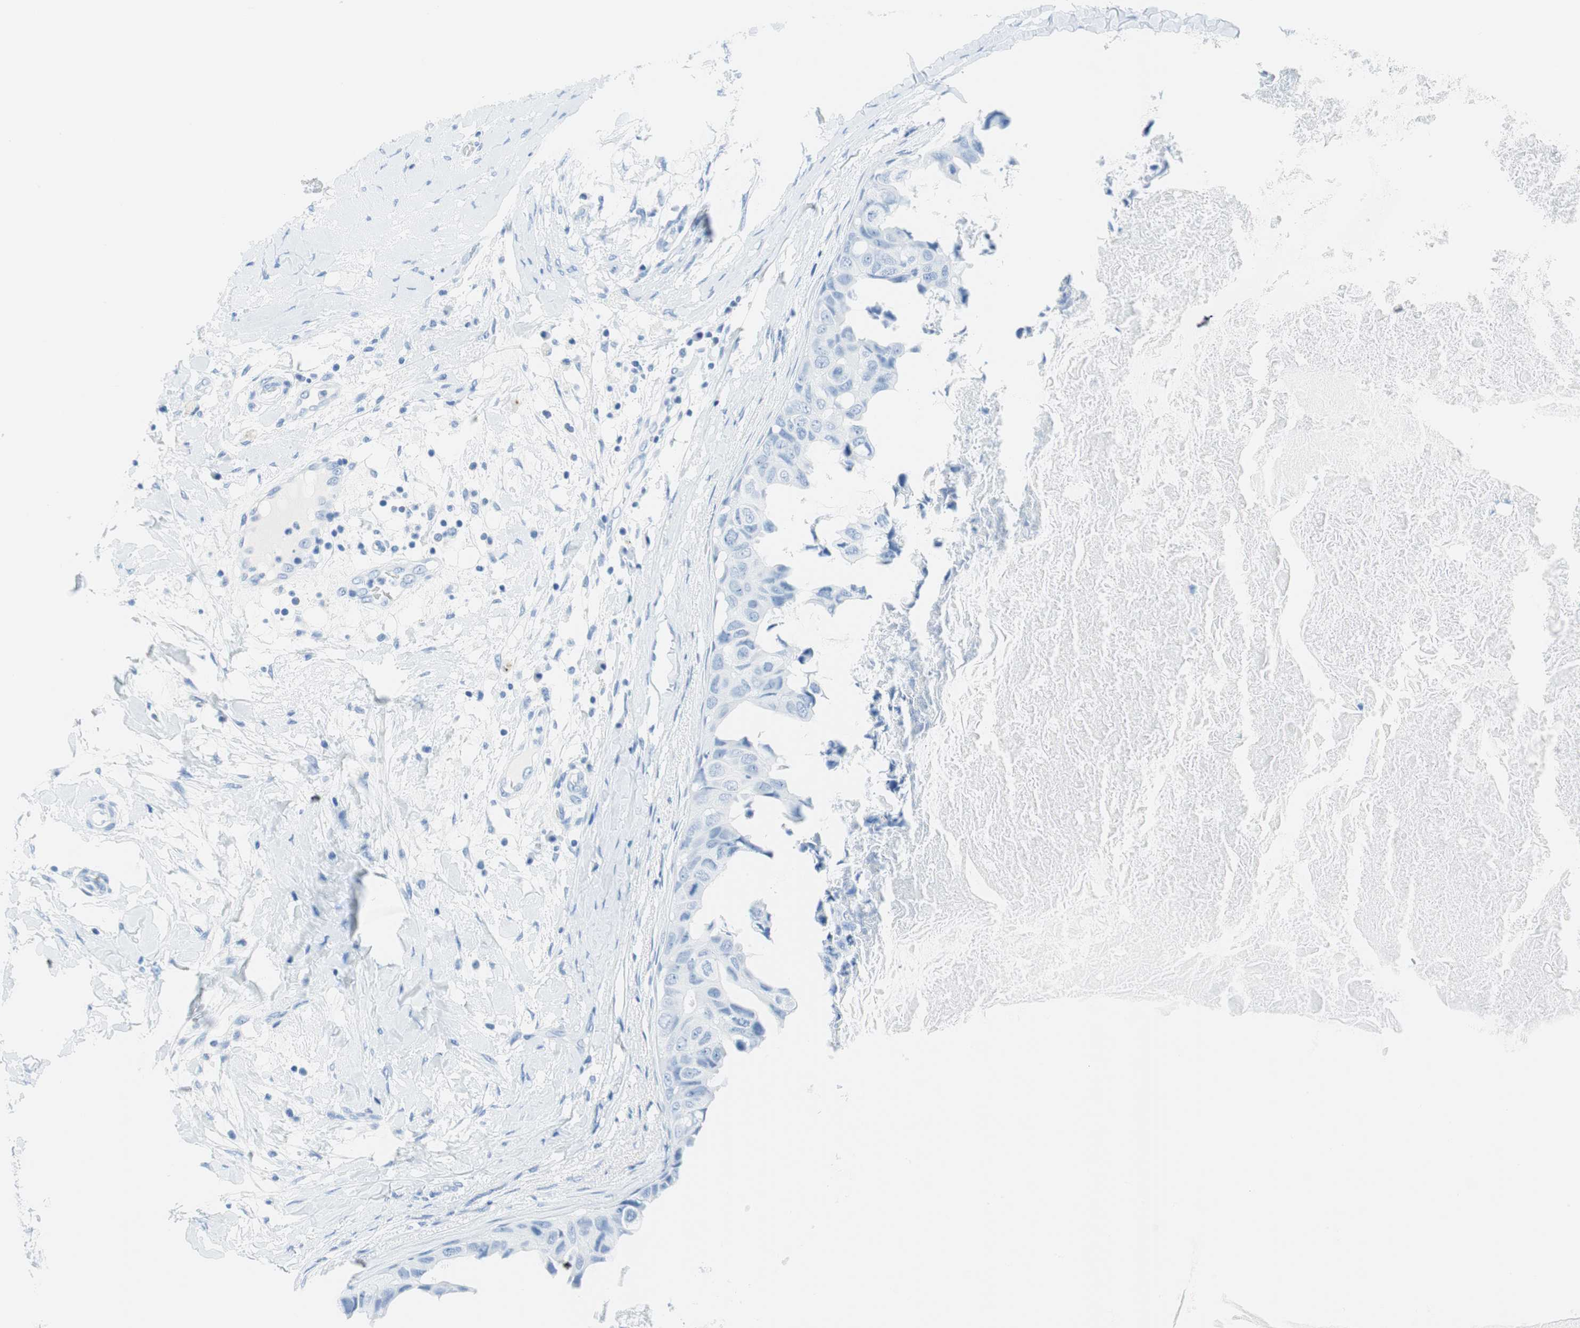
{"staining": {"intensity": "negative", "quantity": "none", "location": "none"}, "tissue": "breast cancer", "cell_type": "Tumor cells", "image_type": "cancer", "snomed": [{"axis": "morphology", "description": "Duct carcinoma"}, {"axis": "topography", "description": "Breast"}], "caption": "Image shows no protein expression in tumor cells of breast cancer tissue.", "gene": "NFATC2", "patient": {"sex": "female", "age": 40}}